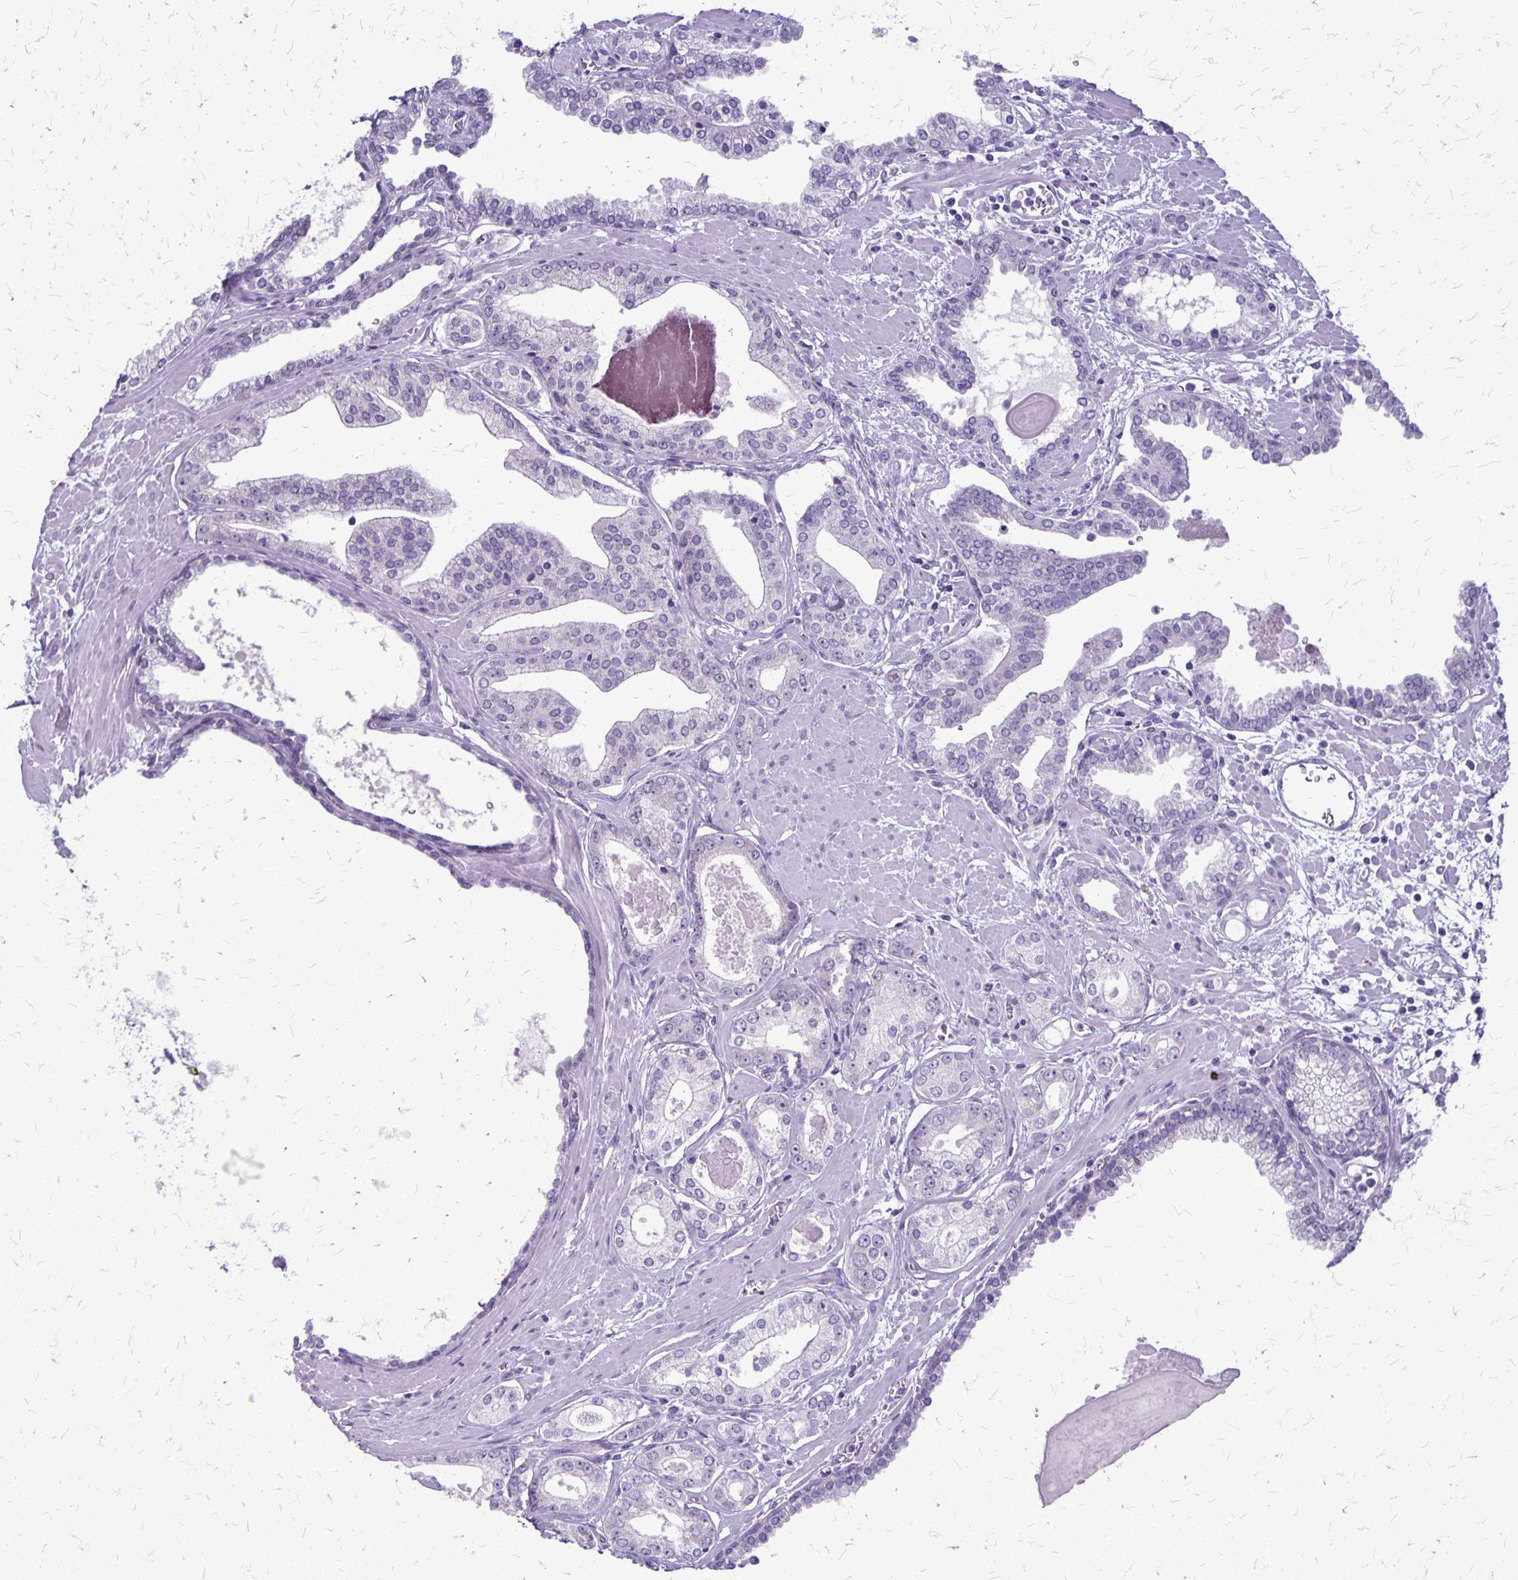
{"staining": {"intensity": "negative", "quantity": "none", "location": "none"}, "tissue": "prostate cancer", "cell_type": "Tumor cells", "image_type": "cancer", "snomed": [{"axis": "morphology", "description": "Adenocarcinoma, Low grade"}, {"axis": "topography", "description": "Prostate"}], "caption": "There is no significant staining in tumor cells of prostate cancer.", "gene": "PLXNB3", "patient": {"sex": "male", "age": 64}}